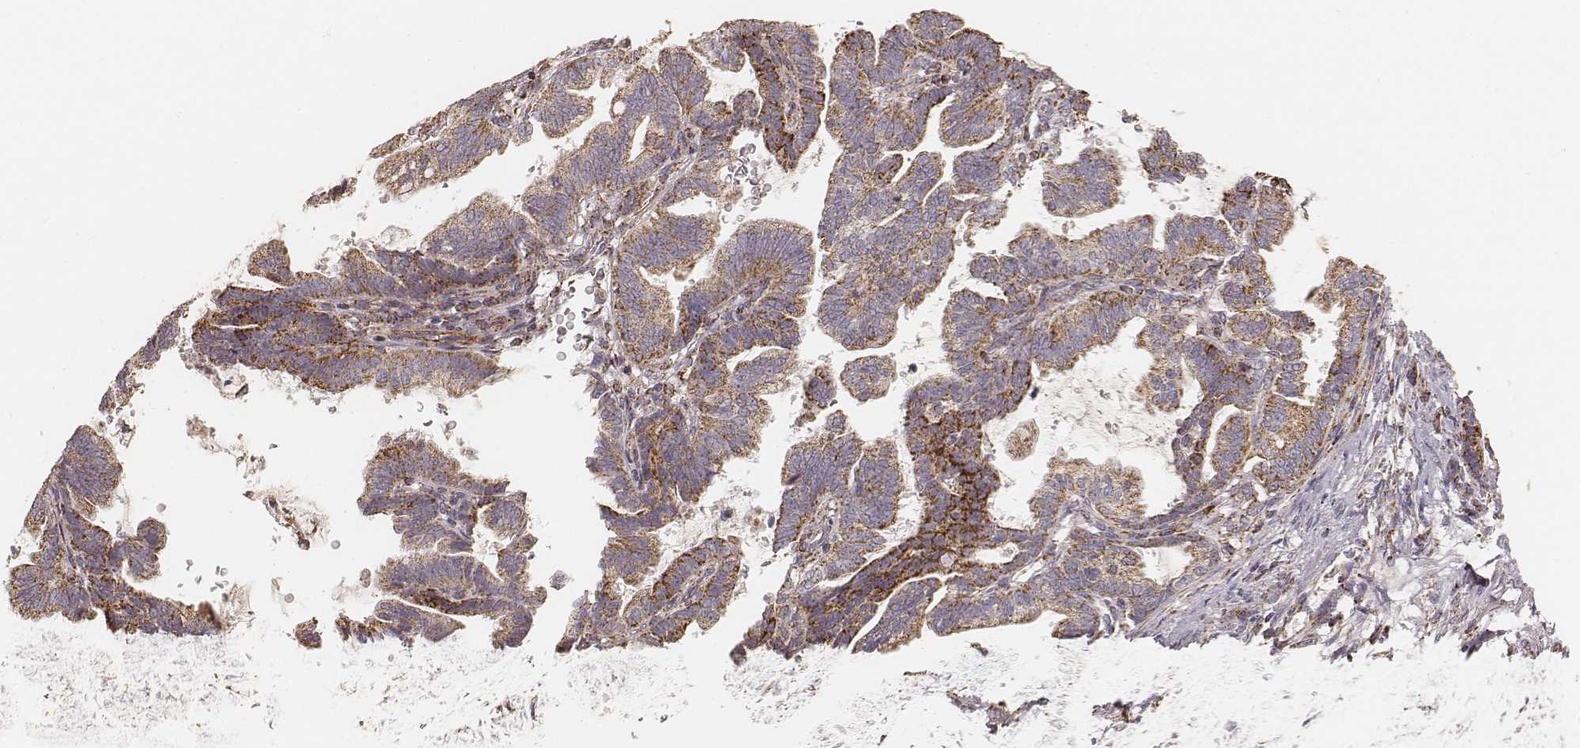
{"staining": {"intensity": "moderate", "quantity": ">75%", "location": "cytoplasmic/membranous"}, "tissue": "stomach cancer", "cell_type": "Tumor cells", "image_type": "cancer", "snomed": [{"axis": "morphology", "description": "Adenocarcinoma, NOS"}, {"axis": "topography", "description": "Stomach"}], "caption": "This is an image of immunohistochemistry staining of stomach cancer (adenocarcinoma), which shows moderate staining in the cytoplasmic/membranous of tumor cells.", "gene": "CS", "patient": {"sex": "male", "age": 83}}